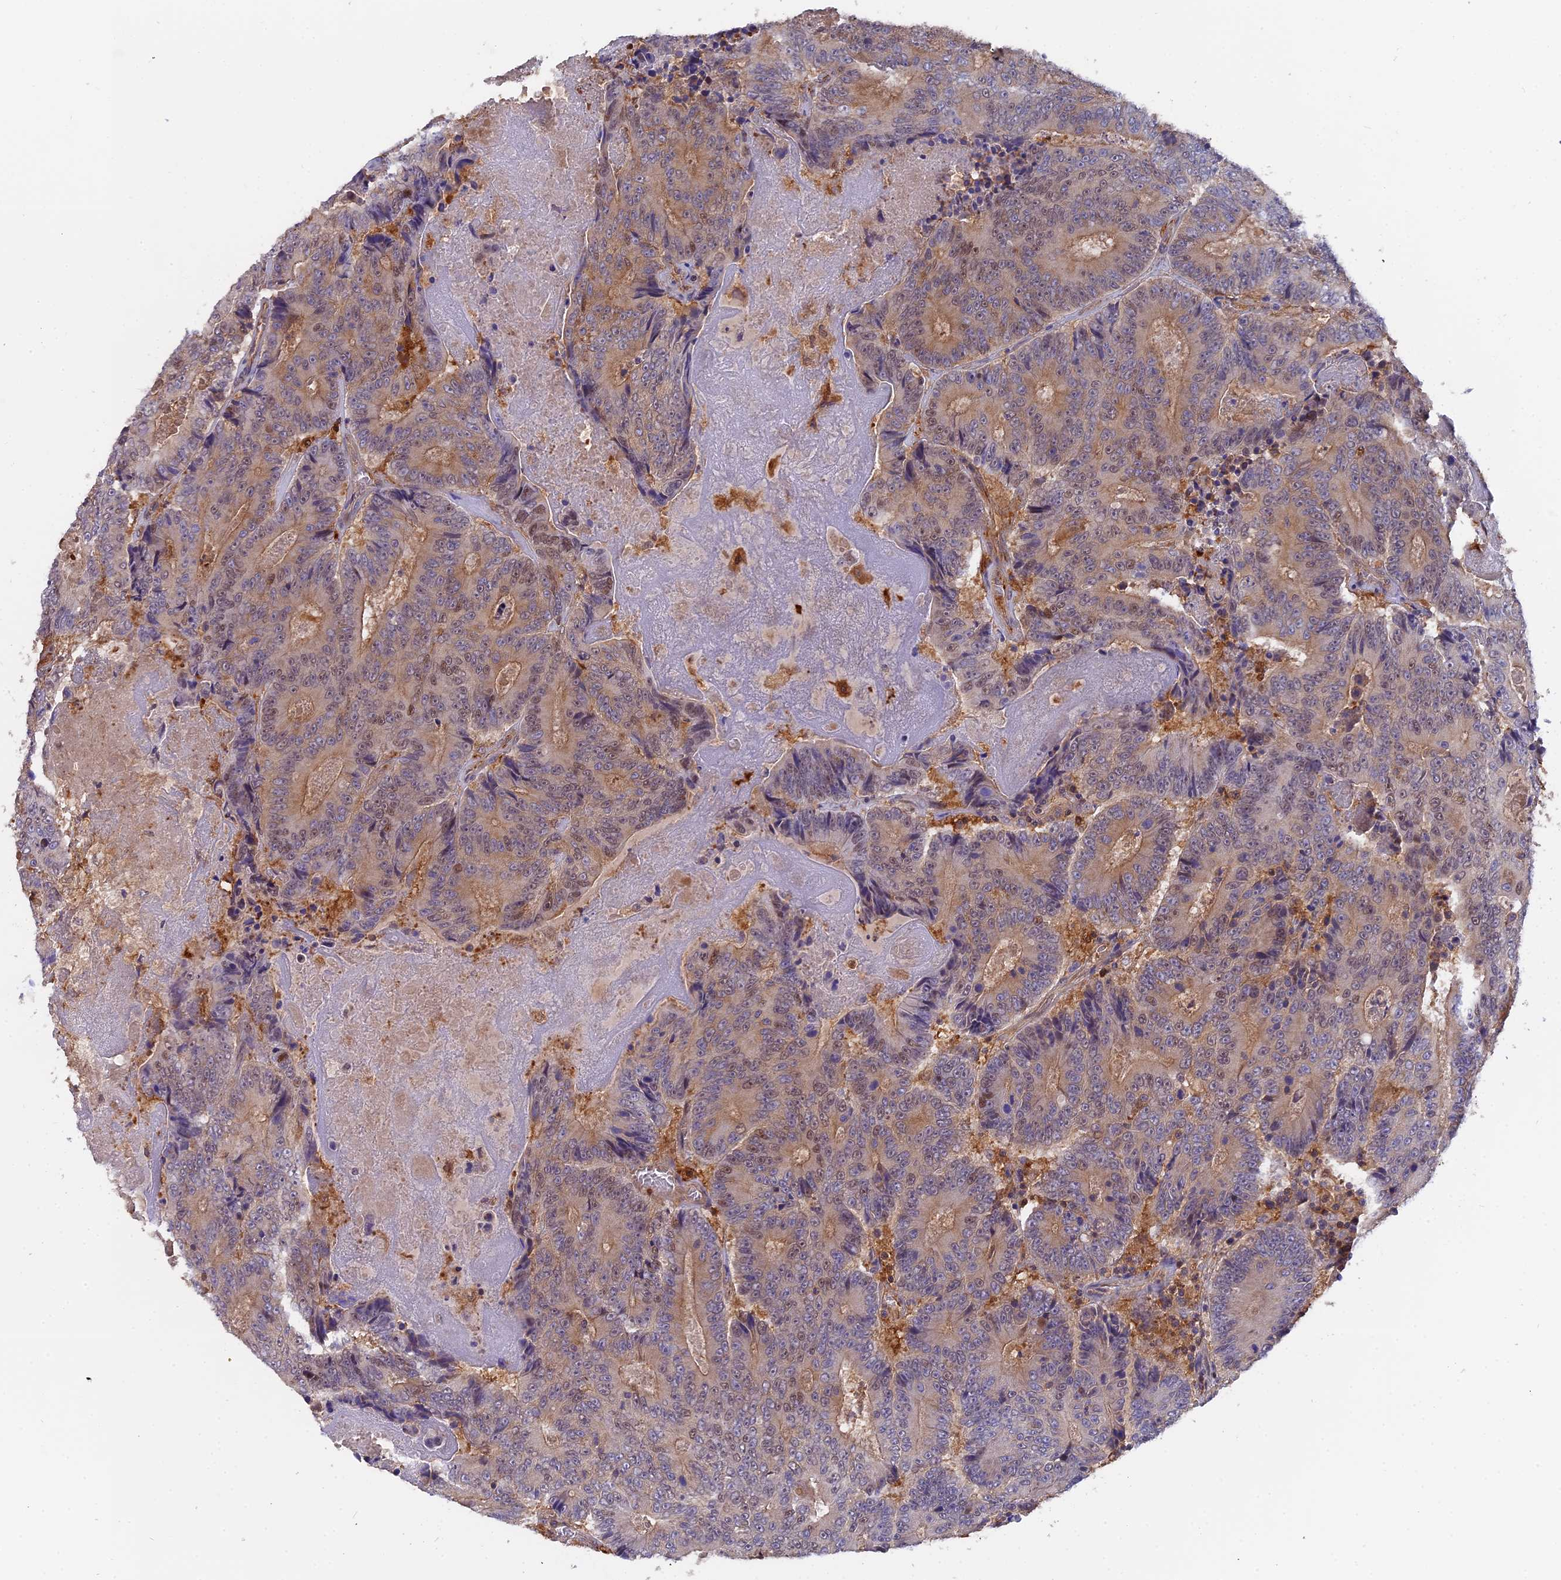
{"staining": {"intensity": "weak", "quantity": "<25%", "location": "cytoplasmic/membranous"}, "tissue": "colorectal cancer", "cell_type": "Tumor cells", "image_type": "cancer", "snomed": [{"axis": "morphology", "description": "Adenocarcinoma, NOS"}, {"axis": "topography", "description": "Colon"}], "caption": "There is no significant expression in tumor cells of colorectal cancer (adenocarcinoma).", "gene": "FAM118B", "patient": {"sex": "male", "age": 83}}